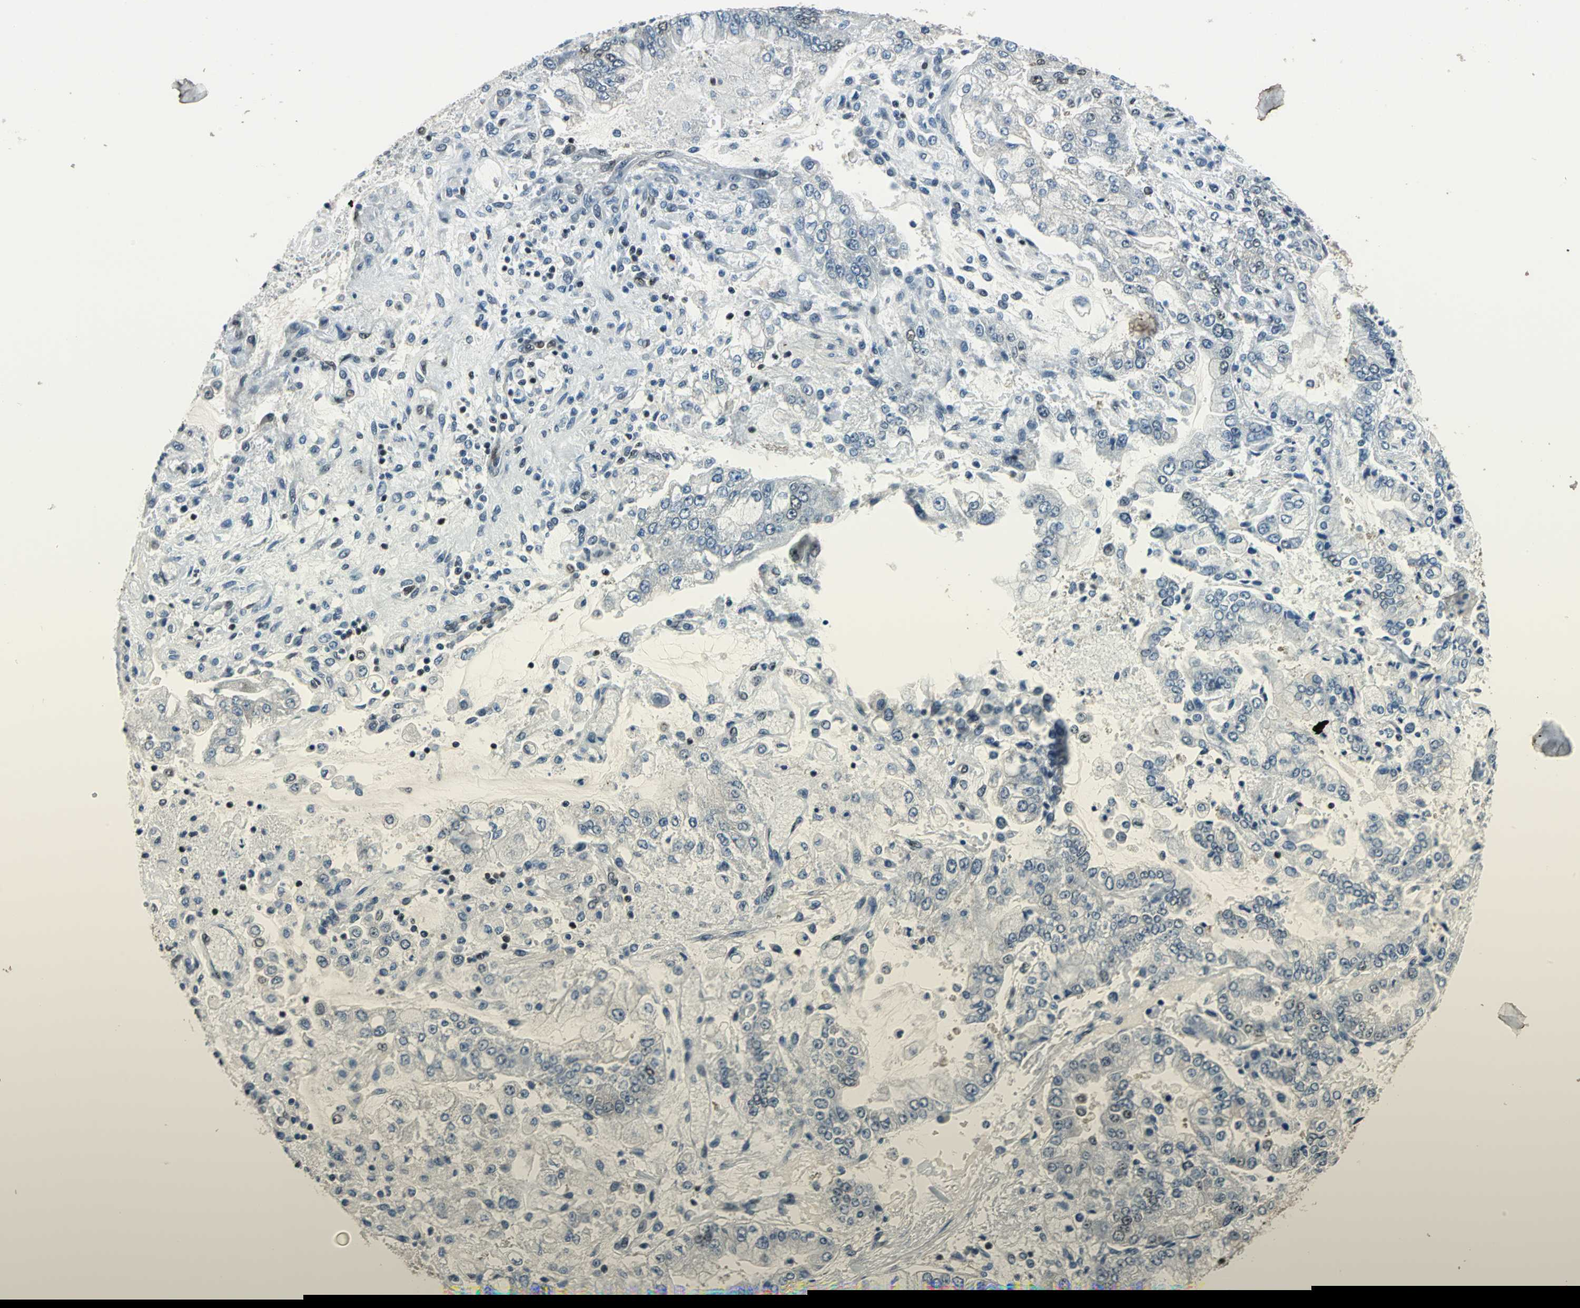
{"staining": {"intensity": "moderate", "quantity": "<25%", "location": "nuclear"}, "tissue": "stomach cancer", "cell_type": "Tumor cells", "image_type": "cancer", "snomed": [{"axis": "morphology", "description": "Adenocarcinoma, NOS"}, {"axis": "topography", "description": "Stomach"}], "caption": "Adenocarcinoma (stomach) stained with immunohistochemistry demonstrates moderate nuclear staining in approximately <25% of tumor cells.", "gene": "RBM14", "patient": {"sex": "male", "age": 76}}